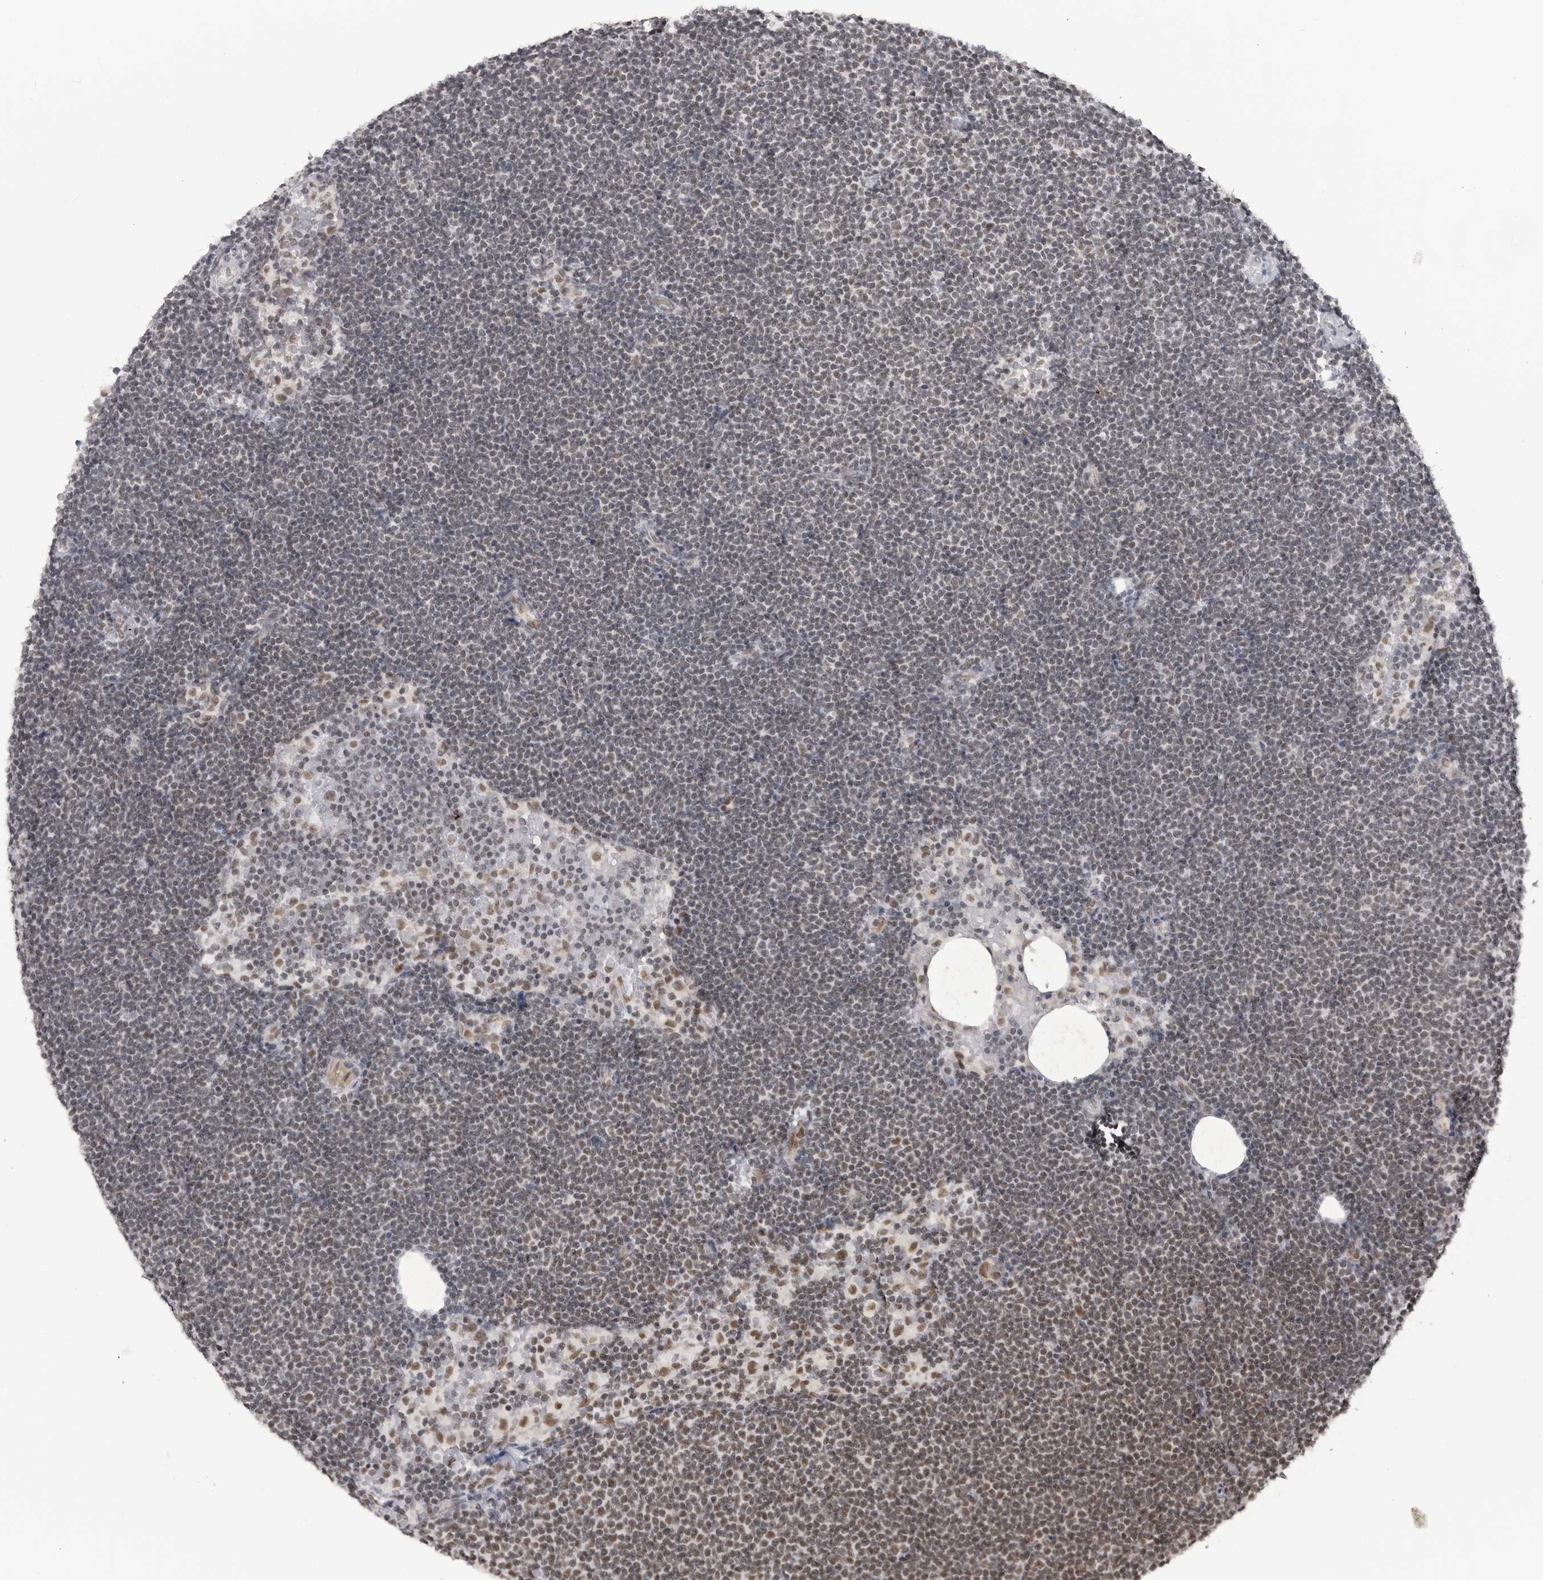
{"staining": {"intensity": "weak", "quantity": "<25%", "location": "nuclear"}, "tissue": "lymphoma", "cell_type": "Tumor cells", "image_type": "cancer", "snomed": [{"axis": "morphology", "description": "Malignant lymphoma, non-Hodgkin's type, Low grade"}, {"axis": "topography", "description": "Lymph node"}], "caption": "Photomicrograph shows no protein staining in tumor cells of lymphoma tissue. (Brightfield microscopy of DAB immunohistochemistry at high magnification).", "gene": "RNF26", "patient": {"sex": "female", "age": 53}}